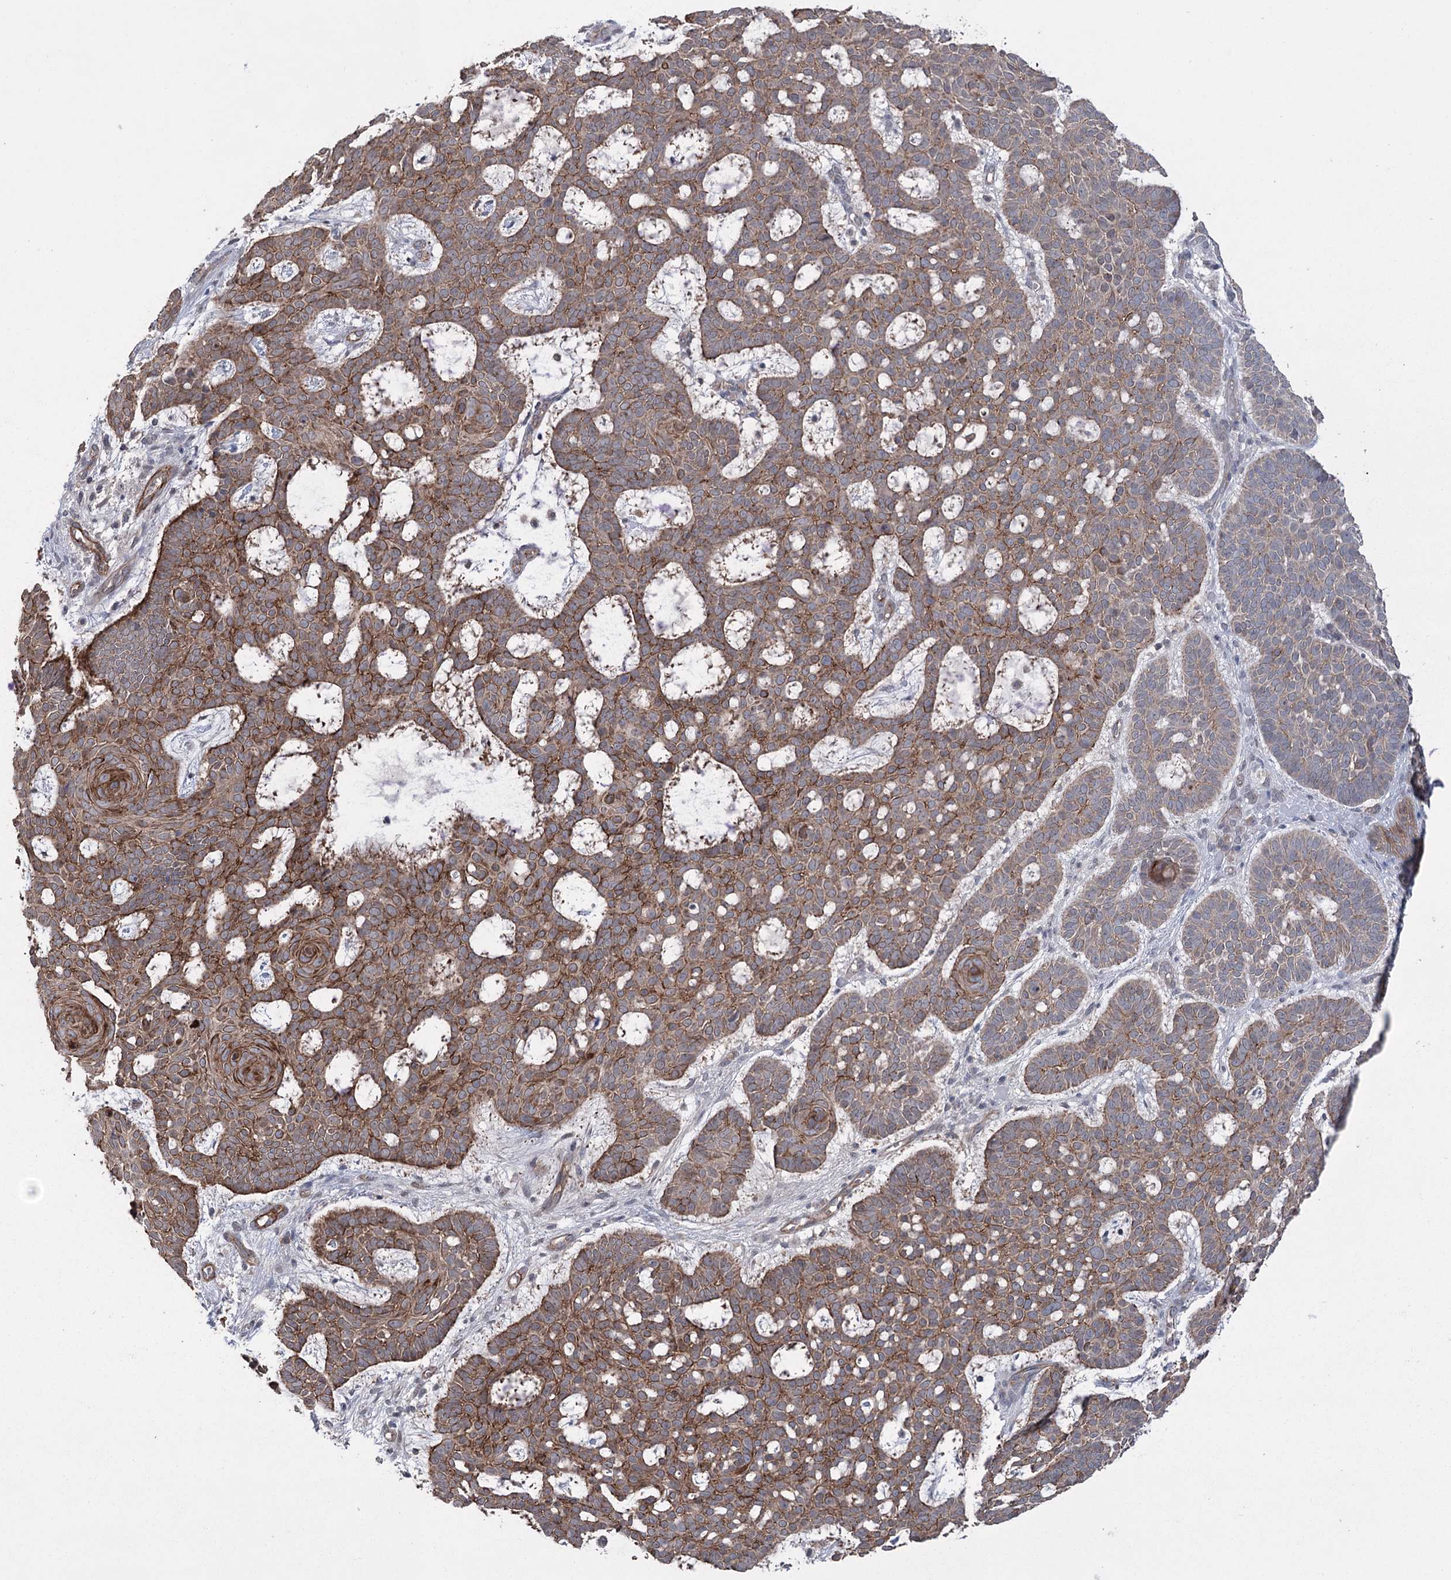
{"staining": {"intensity": "moderate", "quantity": ">75%", "location": "cytoplasmic/membranous"}, "tissue": "skin cancer", "cell_type": "Tumor cells", "image_type": "cancer", "snomed": [{"axis": "morphology", "description": "Basal cell carcinoma"}, {"axis": "topography", "description": "Skin"}], "caption": "Basal cell carcinoma (skin) was stained to show a protein in brown. There is medium levels of moderate cytoplasmic/membranous positivity in approximately >75% of tumor cells. Immunohistochemistry stains the protein in brown and the nuclei are stained blue.", "gene": "TRIM71", "patient": {"sex": "male", "age": 85}}